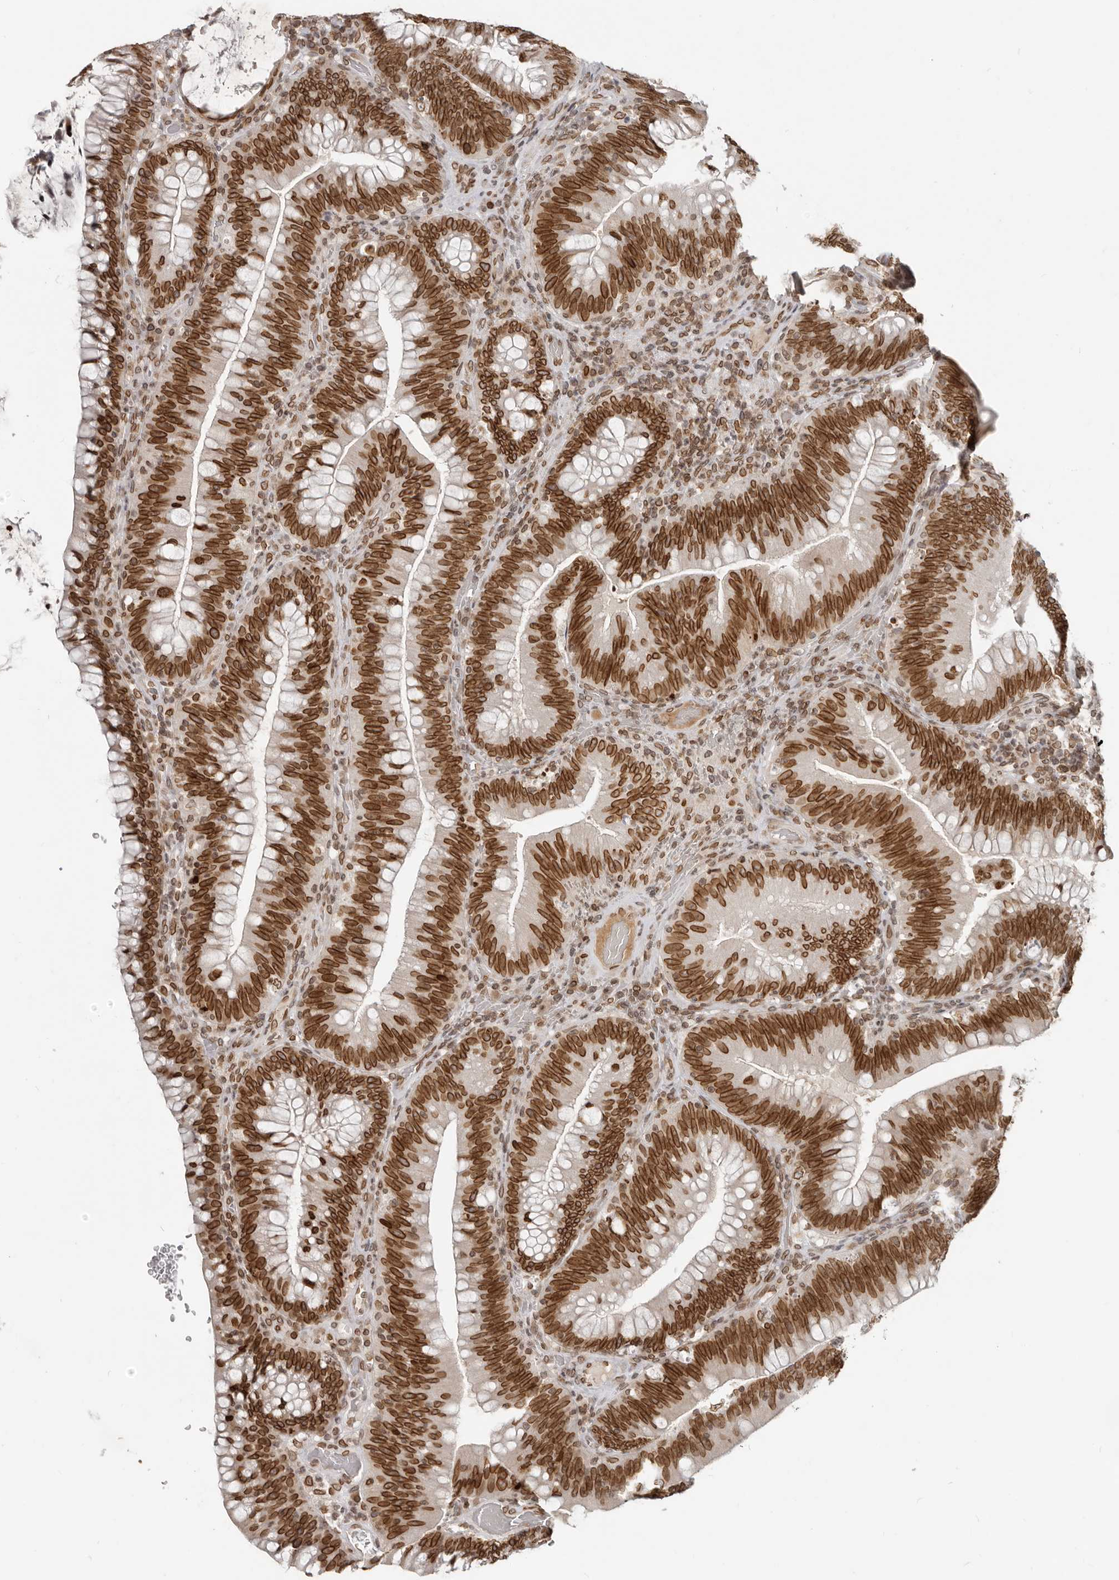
{"staining": {"intensity": "strong", "quantity": ">75%", "location": "cytoplasmic/membranous,nuclear"}, "tissue": "colorectal cancer", "cell_type": "Tumor cells", "image_type": "cancer", "snomed": [{"axis": "morphology", "description": "Normal tissue, NOS"}, {"axis": "topography", "description": "Colon"}], "caption": "Tumor cells demonstrate strong cytoplasmic/membranous and nuclear positivity in approximately >75% of cells in colorectal cancer.", "gene": "NUP153", "patient": {"sex": "female", "age": 82}}